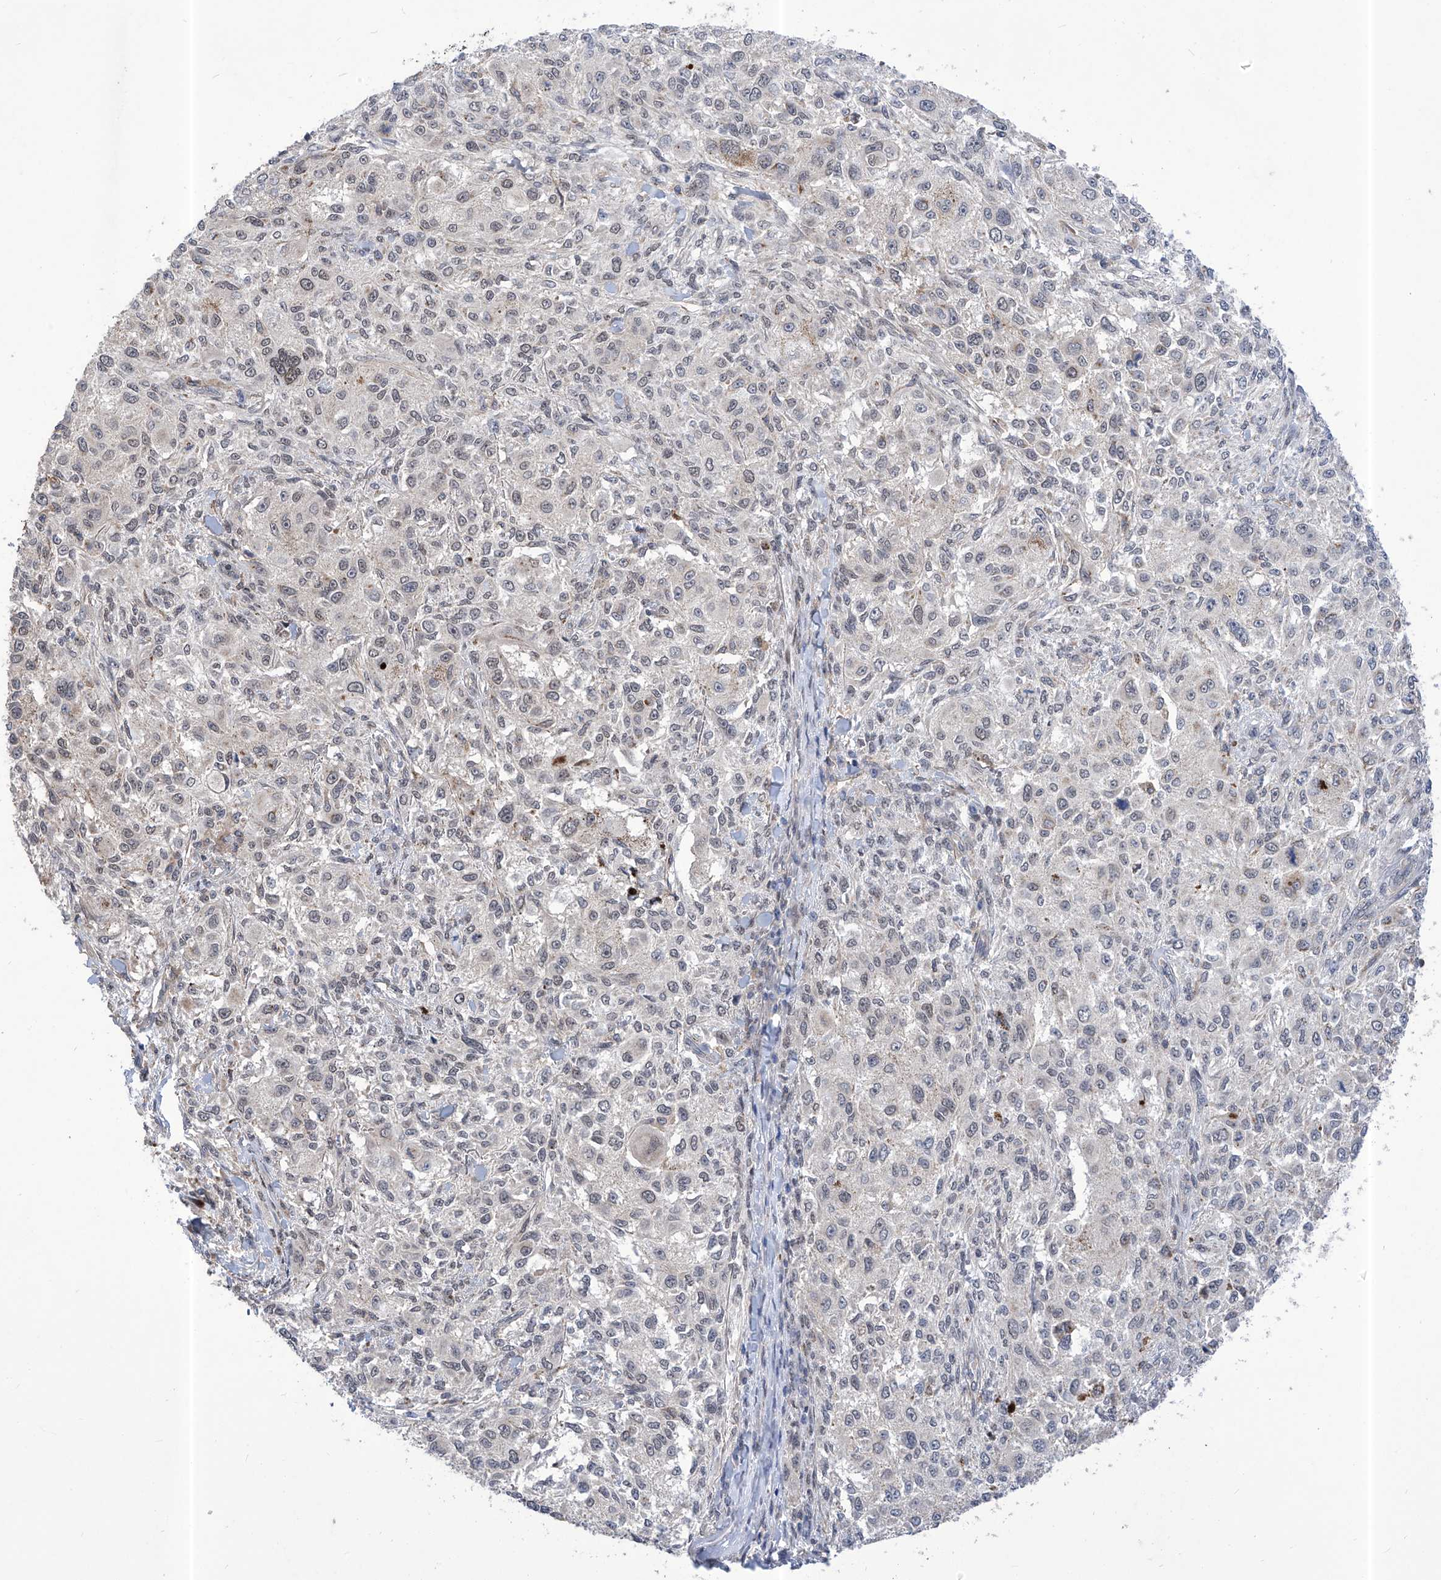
{"staining": {"intensity": "negative", "quantity": "none", "location": "none"}, "tissue": "melanoma", "cell_type": "Tumor cells", "image_type": "cancer", "snomed": [{"axis": "morphology", "description": "Necrosis, NOS"}, {"axis": "morphology", "description": "Malignant melanoma, NOS"}, {"axis": "topography", "description": "Skin"}], "caption": "This micrograph is of melanoma stained with IHC to label a protein in brown with the nuclei are counter-stained blue. There is no staining in tumor cells.", "gene": "KIFC2", "patient": {"sex": "female", "age": 87}}